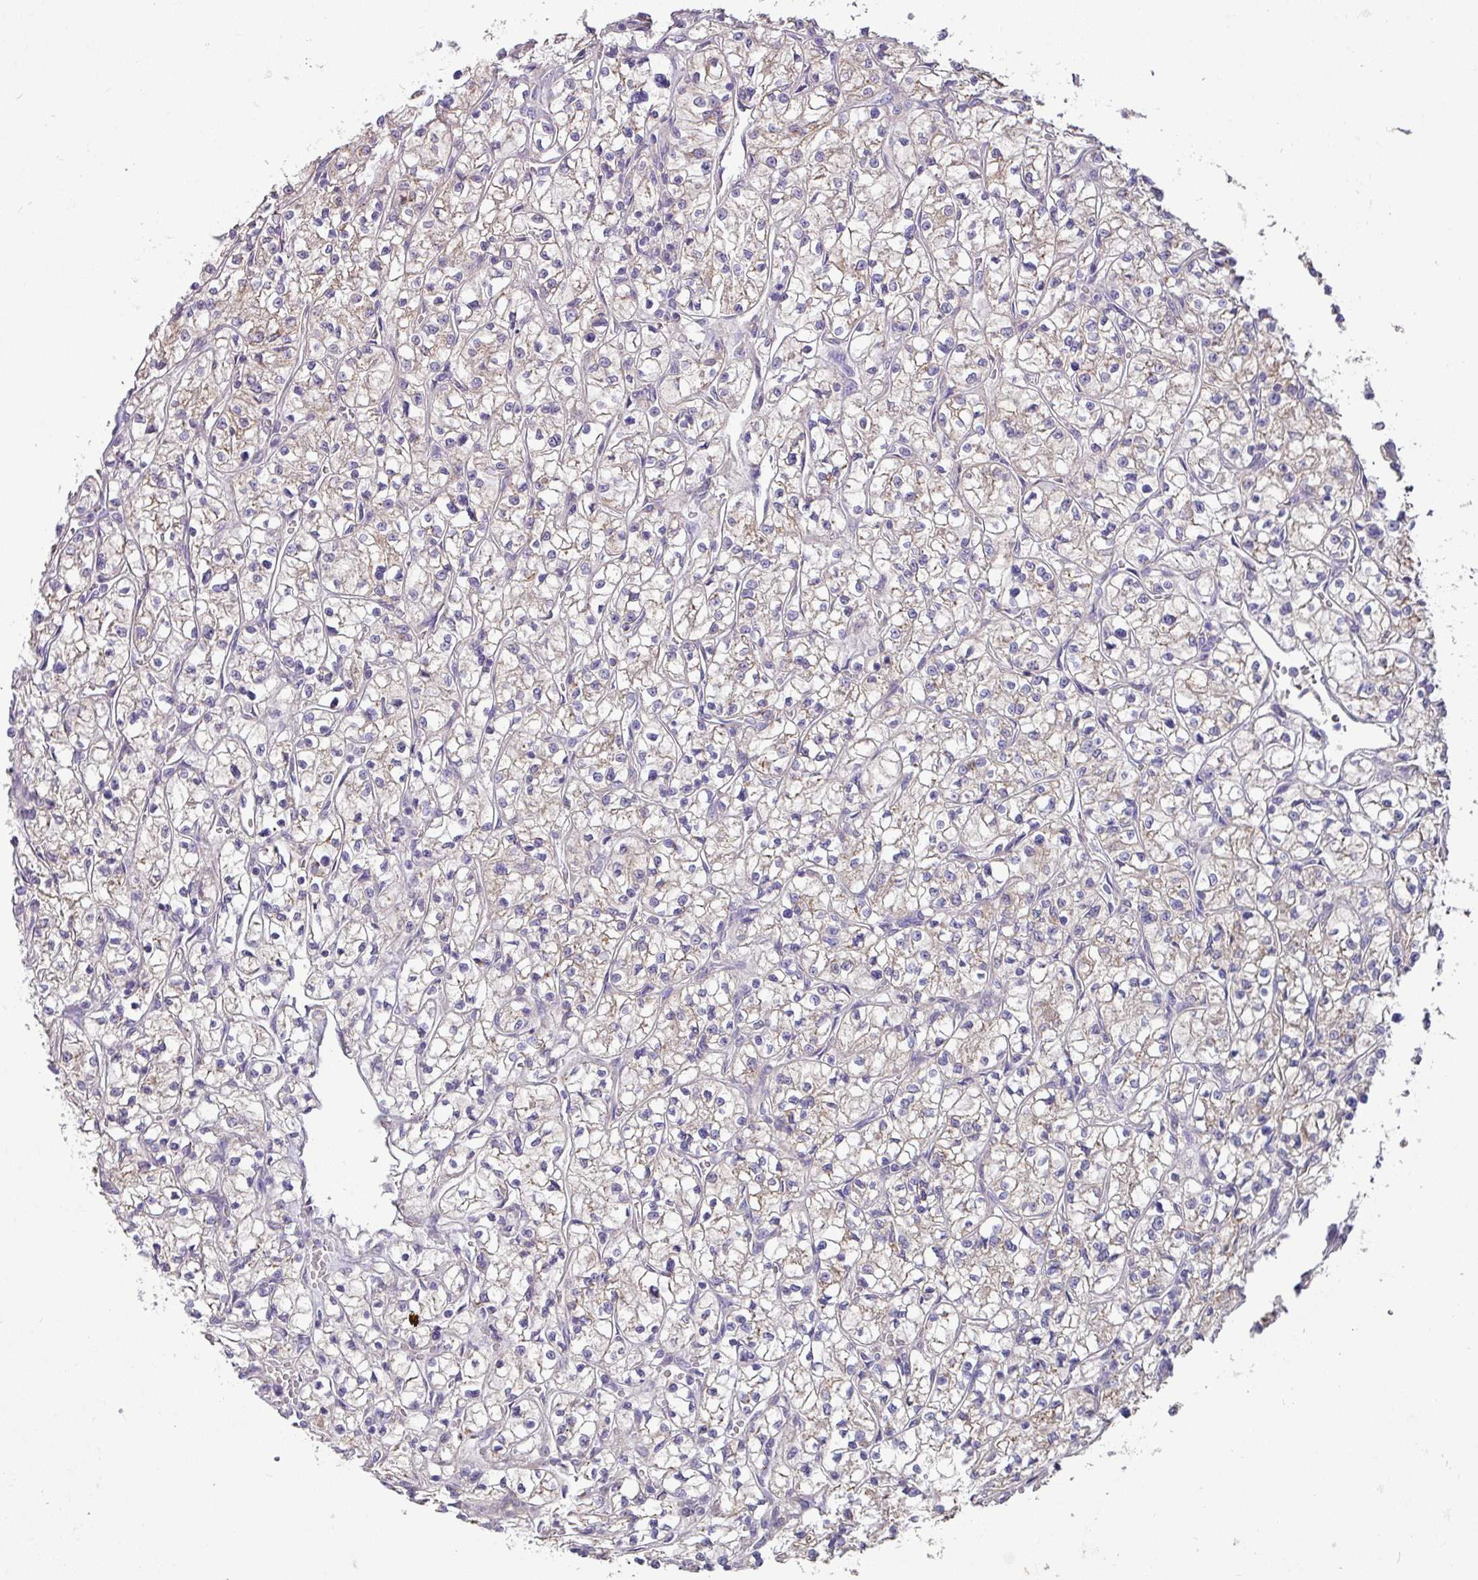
{"staining": {"intensity": "negative", "quantity": "none", "location": "none"}, "tissue": "renal cancer", "cell_type": "Tumor cells", "image_type": "cancer", "snomed": [{"axis": "morphology", "description": "Adenocarcinoma, NOS"}, {"axis": "topography", "description": "Kidney"}], "caption": "A histopathology image of renal cancer stained for a protein displays no brown staining in tumor cells. Brightfield microscopy of IHC stained with DAB (3,3'-diaminobenzidine) (brown) and hematoxylin (blue), captured at high magnification.", "gene": "GALNT12", "patient": {"sex": "female", "age": 64}}